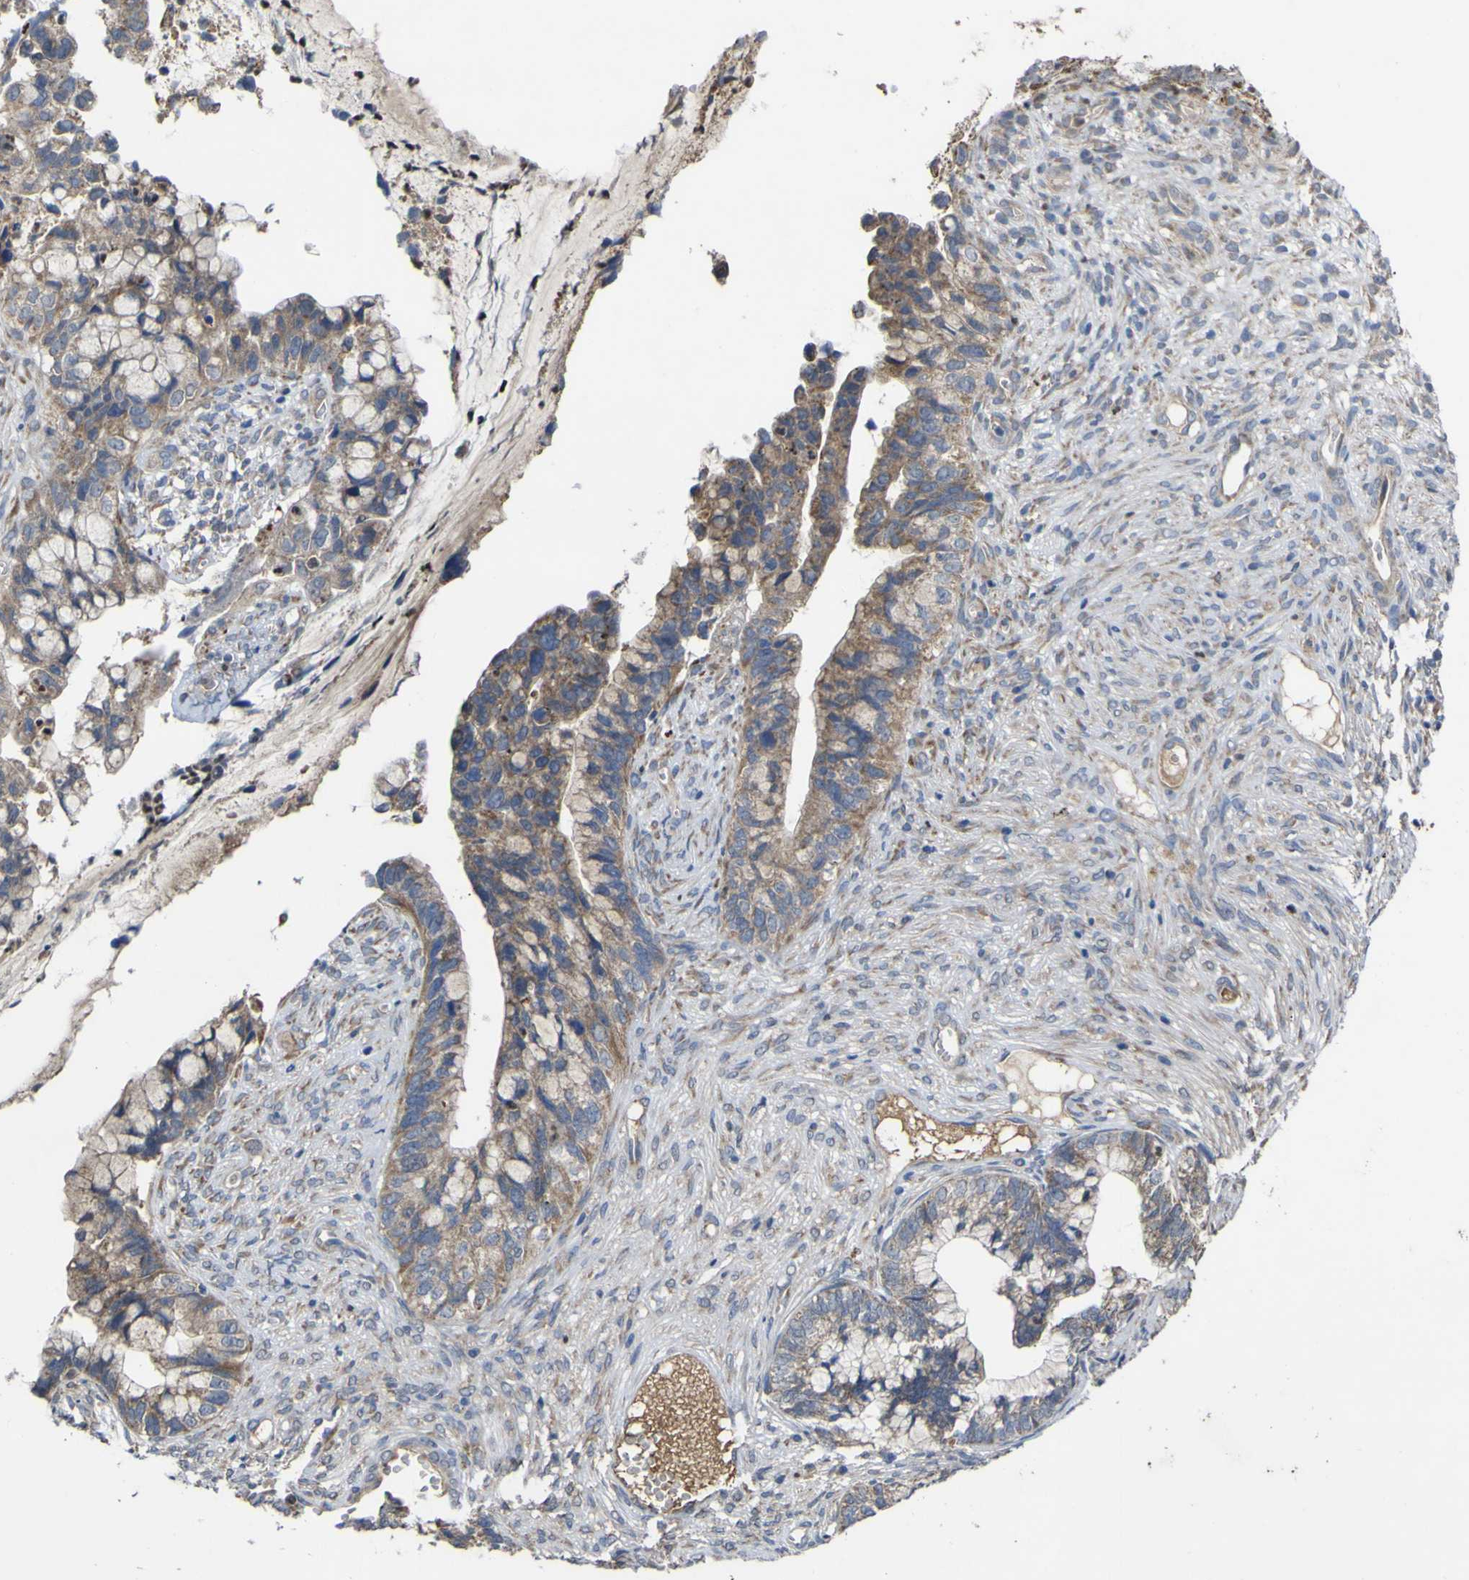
{"staining": {"intensity": "weak", "quantity": ">75%", "location": "cytoplasmic/membranous"}, "tissue": "cervical cancer", "cell_type": "Tumor cells", "image_type": "cancer", "snomed": [{"axis": "morphology", "description": "Adenocarcinoma, NOS"}, {"axis": "topography", "description": "Cervix"}], "caption": "Brown immunohistochemical staining in cervical cancer reveals weak cytoplasmic/membranous expression in about >75% of tumor cells.", "gene": "IRAK2", "patient": {"sex": "female", "age": 44}}